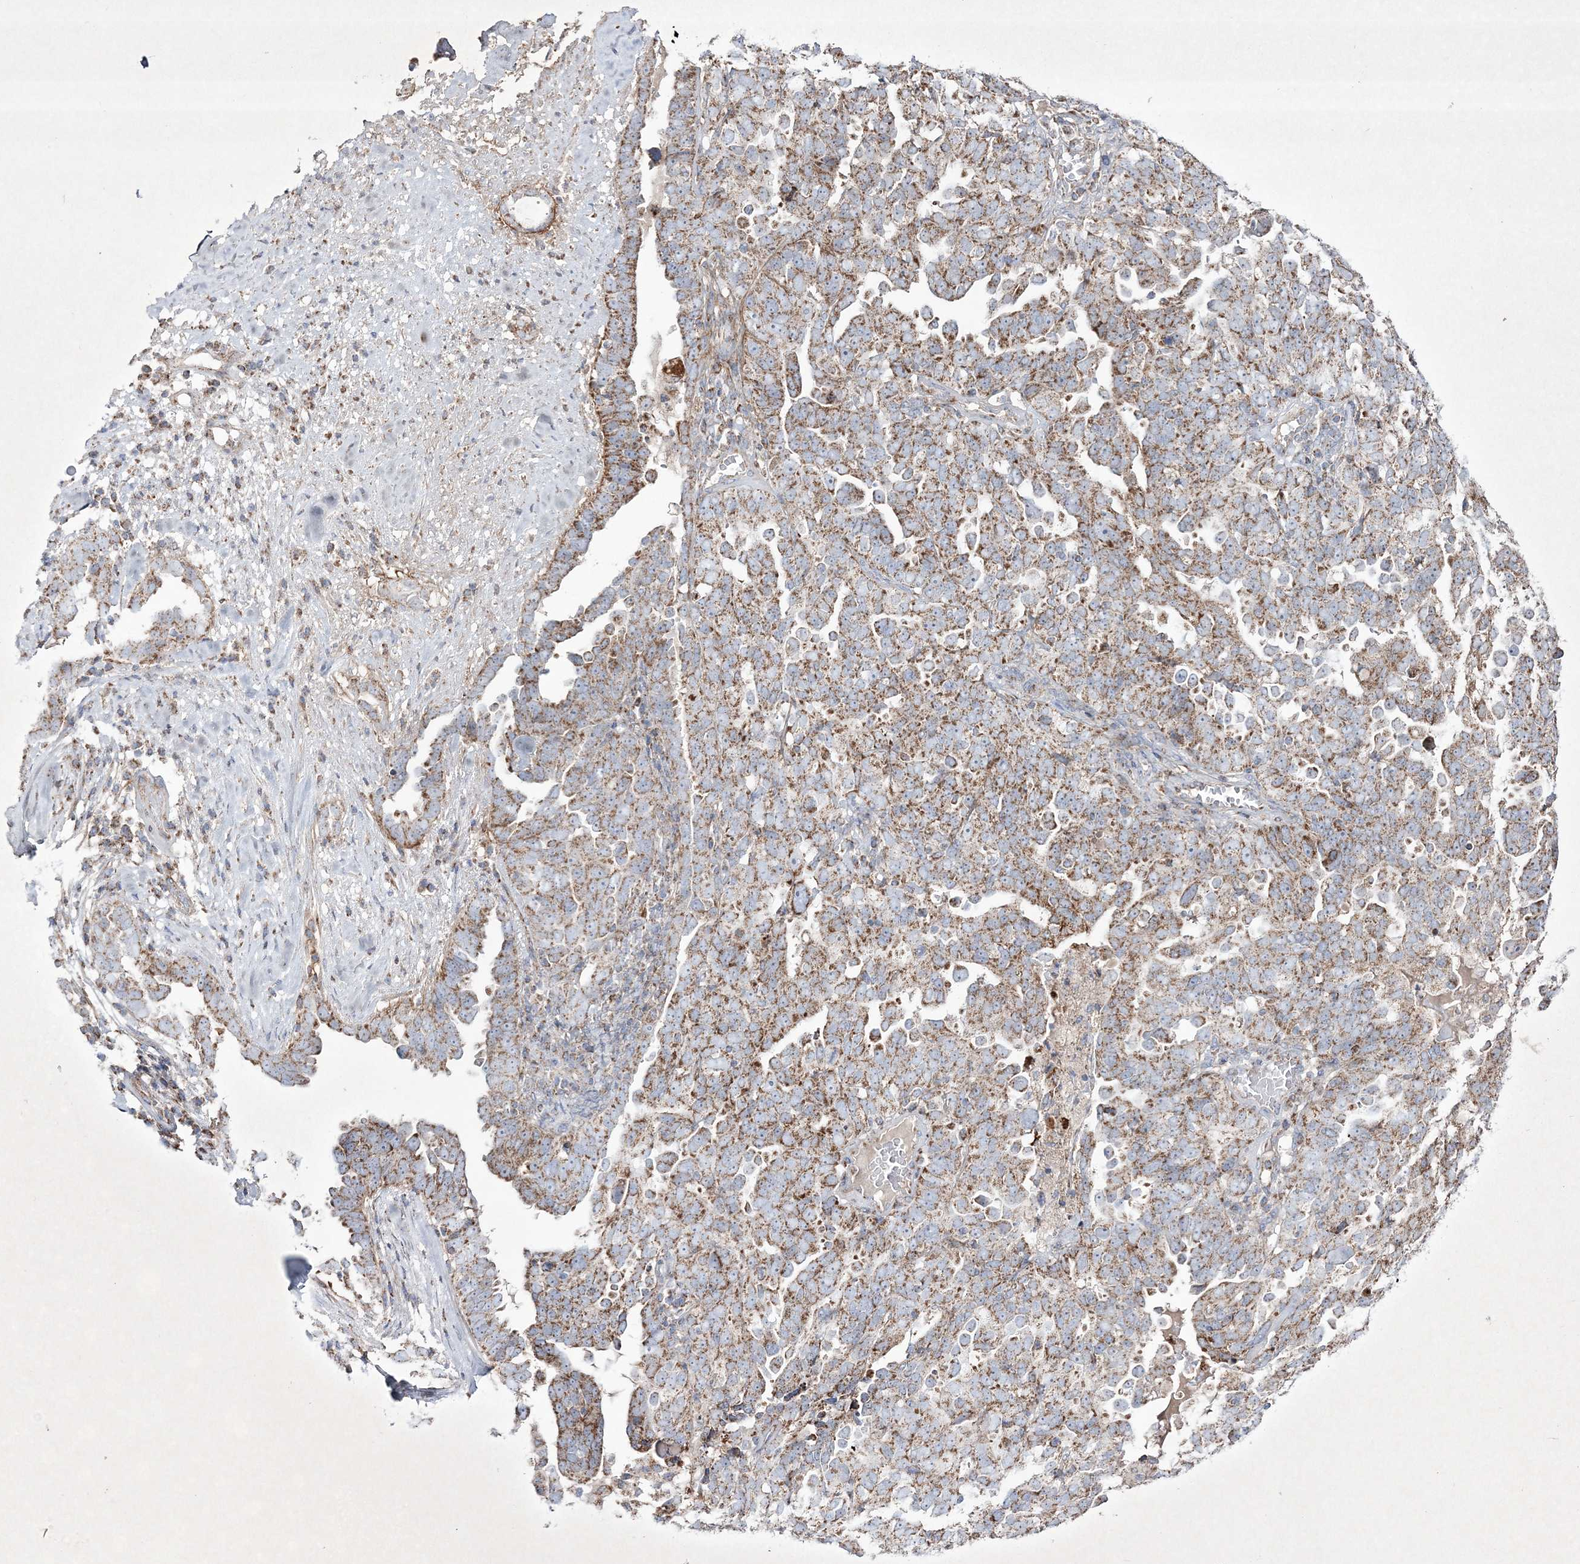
{"staining": {"intensity": "moderate", "quantity": "25%-75%", "location": "cytoplasmic/membranous"}, "tissue": "ovarian cancer", "cell_type": "Tumor cells", "image_type": "cancer", "snomed": [{"axis": "morphology", "description": "Carcinoma, endometroid"}, {"axis": "topography", "description": "Ovary"}], "caption": "Protein expression analysis of ovarian cancer (endometroid carcinoma) demonstrates moderate cytoplasmic/membranous expression in about 25%-75% of tumor cells.", "gene": "RICTOR", "patient": {"sex": "female", "age": 62}}